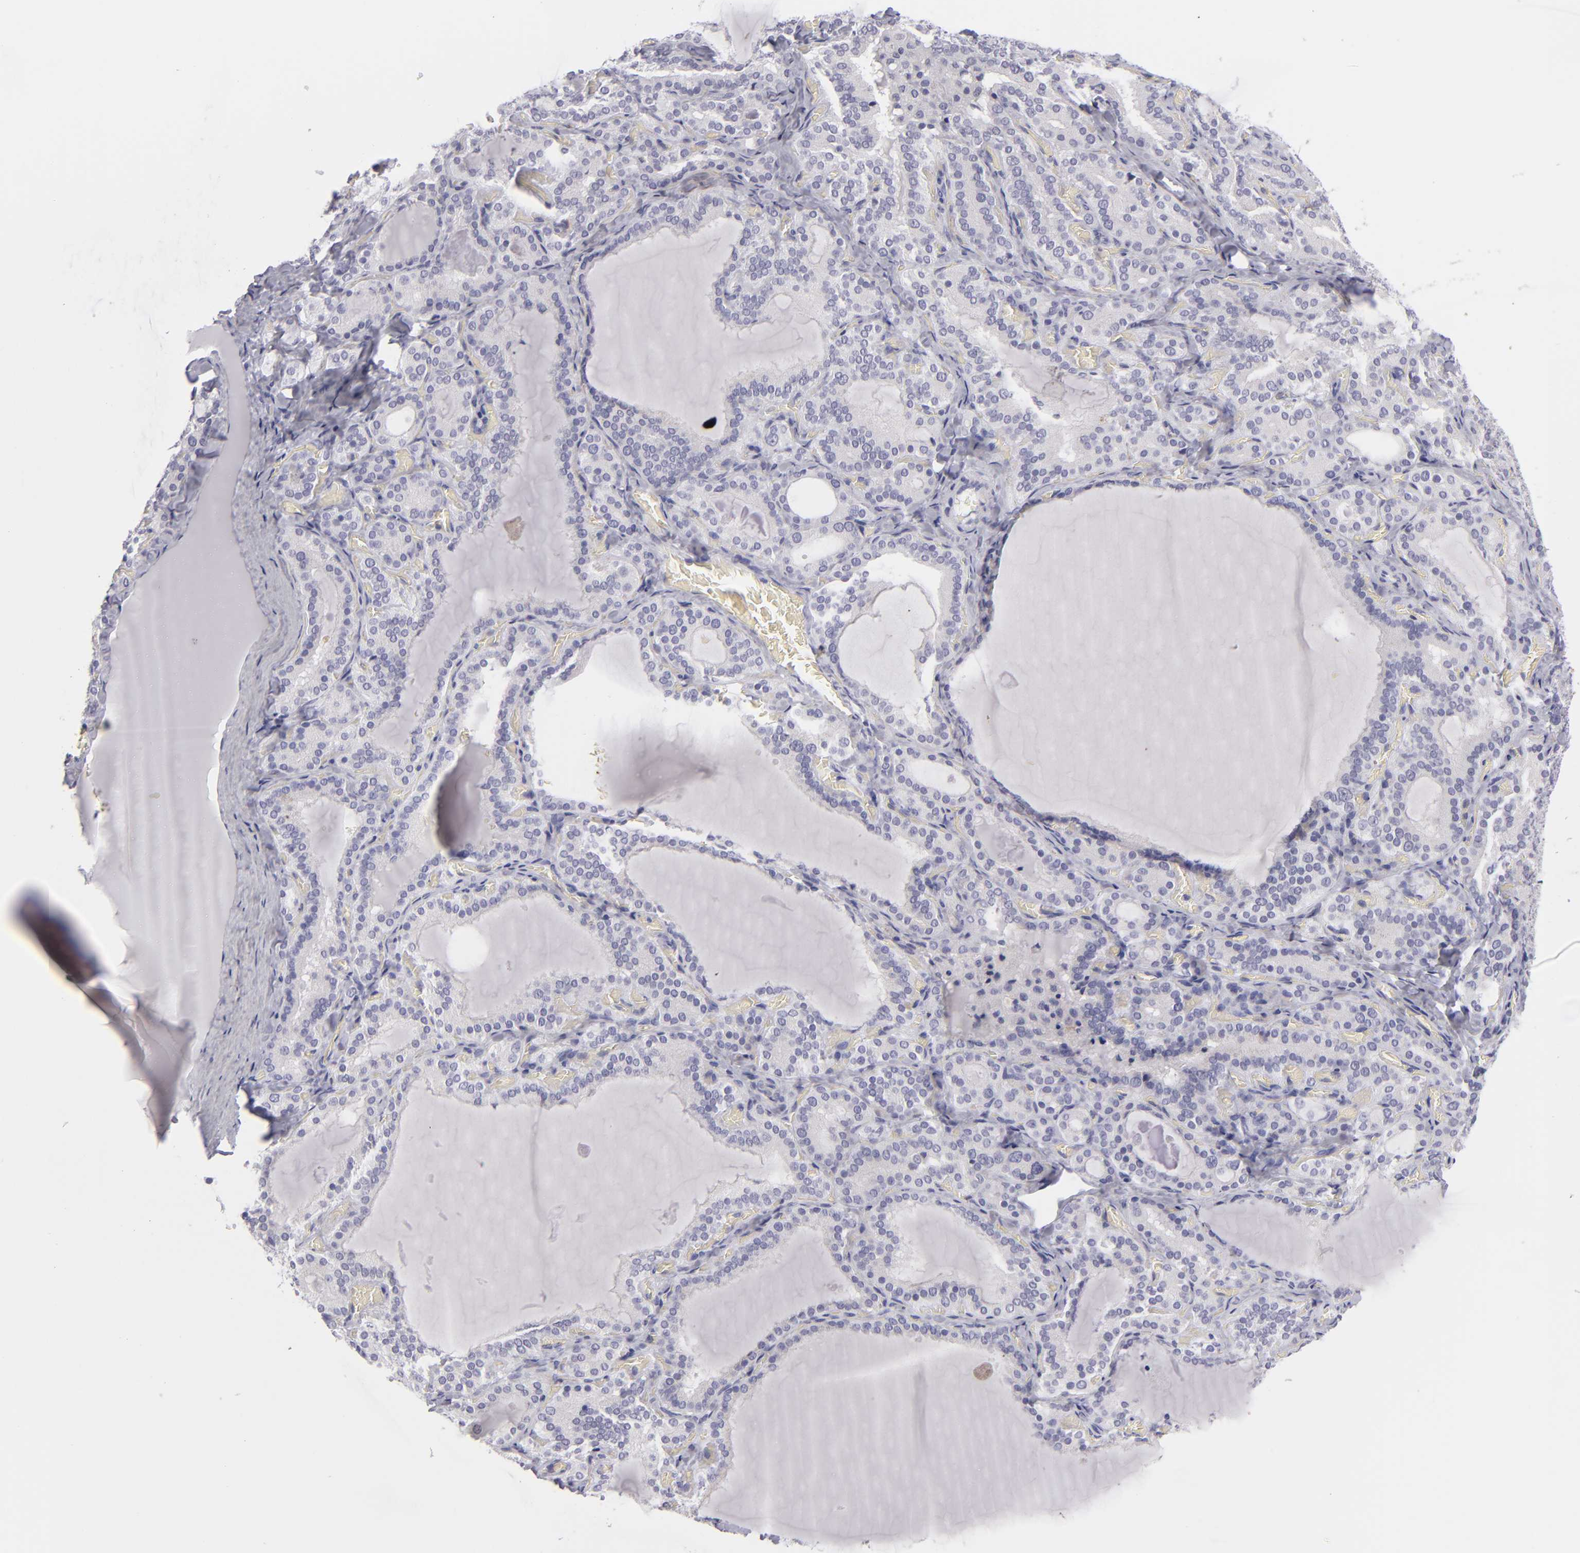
{"staining": {"intensity": "negative", "quantity": "none", "location": "none"}, "tissue": "thyroid gland", "cell_type": "Glandular cells", "image_type": "normal", "snomed": [{"axis": "morphology", "description": "Normal tissue, NOS"}, {"axis": "topography", "description": "Thyroid gland"}], "caption": "IHC photomicrograph of unremarkable thyroid gland: thyroid gland stained with DAB exhibits no significant protein positivity in glandular cells. (Immunohistochemistry (ihc), brightfield microscopy, high magnification).", "gene": "TNNC1", "patient": {"sex": "female", "age": 33}}